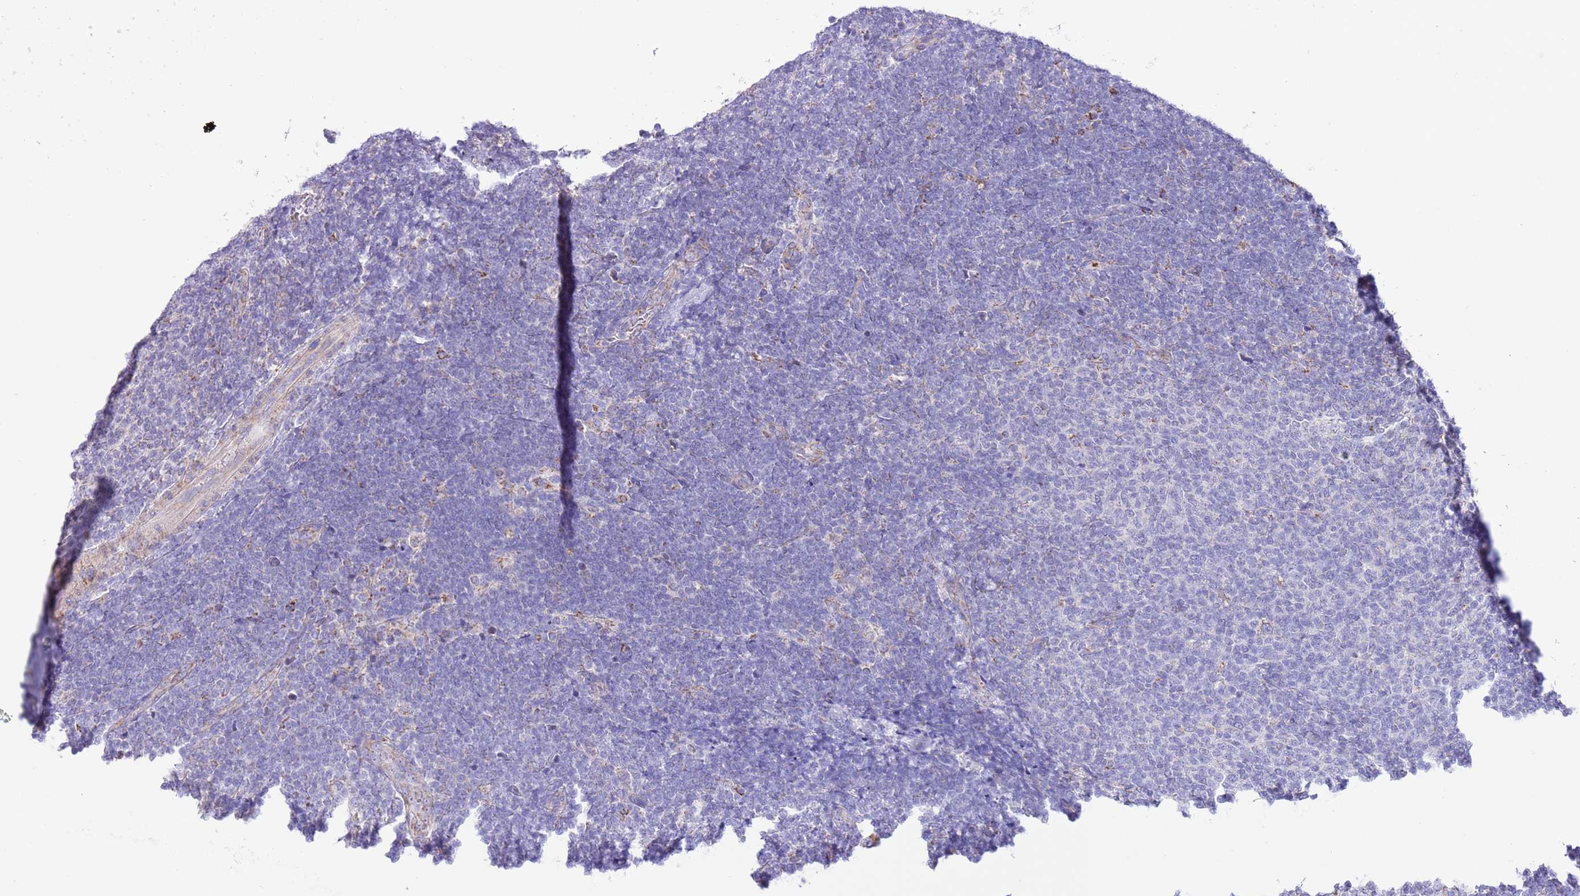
{"staining": {"intensity": "negative", "quantity": "none", "location": "none"}, "tissue": "lymphoma", "cell_type": "Tumor cells", "image_type": "cancer", "snomed": [{"axis": "morphology", "description": "Malignant lymphoma, non-Hodgkin's type, Low grade"}, {"axis": "topography", "description": "Lymph node"}], "caption": "This is a image of immunohistochemistry staining of lymphoma, which shows no staining in tumor cells.", "gene": "SS18L2", "patient": {"sex": "male", "age": 66}}